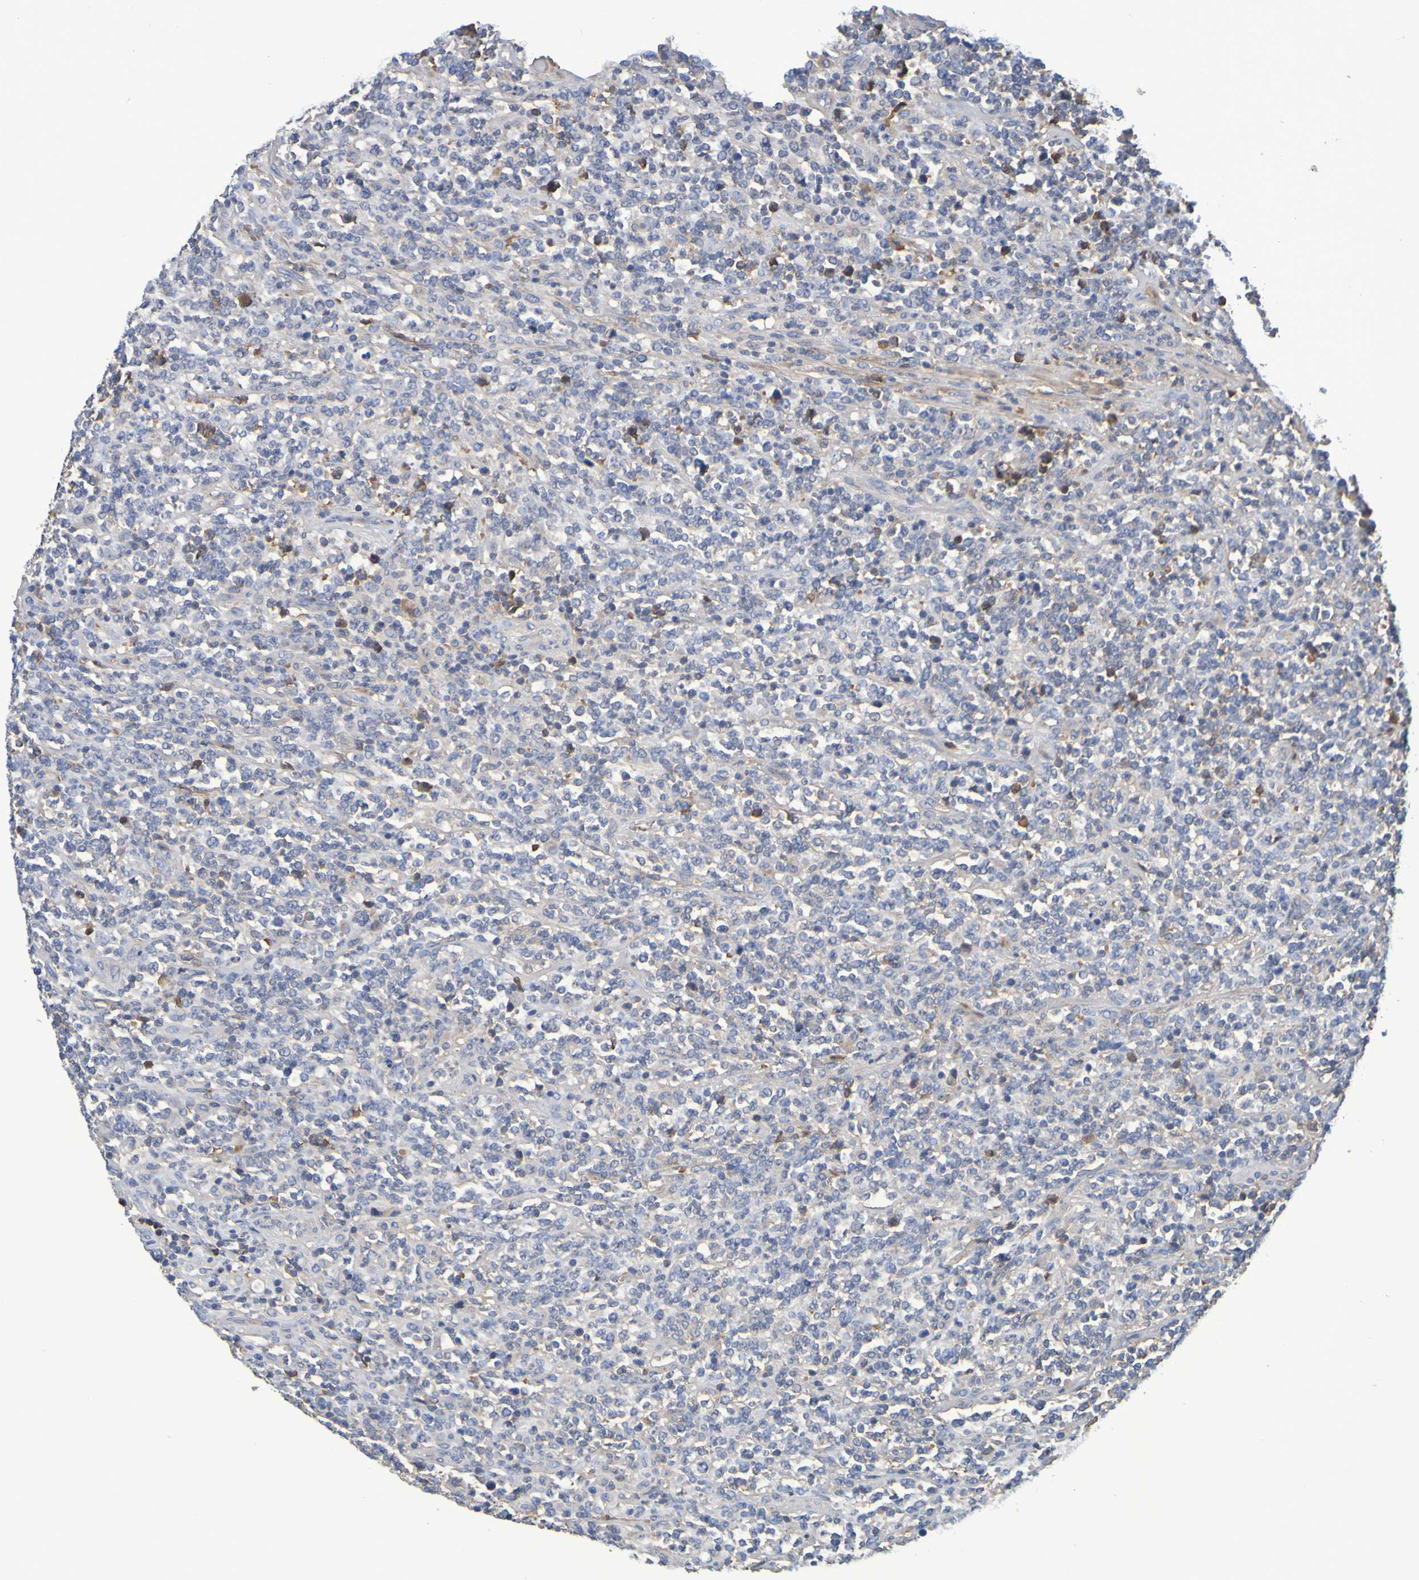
{"staining": {"intensity": "negative", "quantity": "none", "location": "none"}, "tissue": "lymphoma", "cell_type": "Tumor cells", "image_type": "cancer", "snomed": [{"axis": "morphology", "description": "Malignant lymphoma, non-Hodgkin's type, High grade"}, {"axis": "topography", "description": "Soft tissue"}], "caption": "Immunohistochemistry (IHC) micrograph of human lymphoma stained for a protein (brown), which displays no staining in tumor cells.", "gene": "GAB3", "patient": {"sex": "male", "age": 18}}